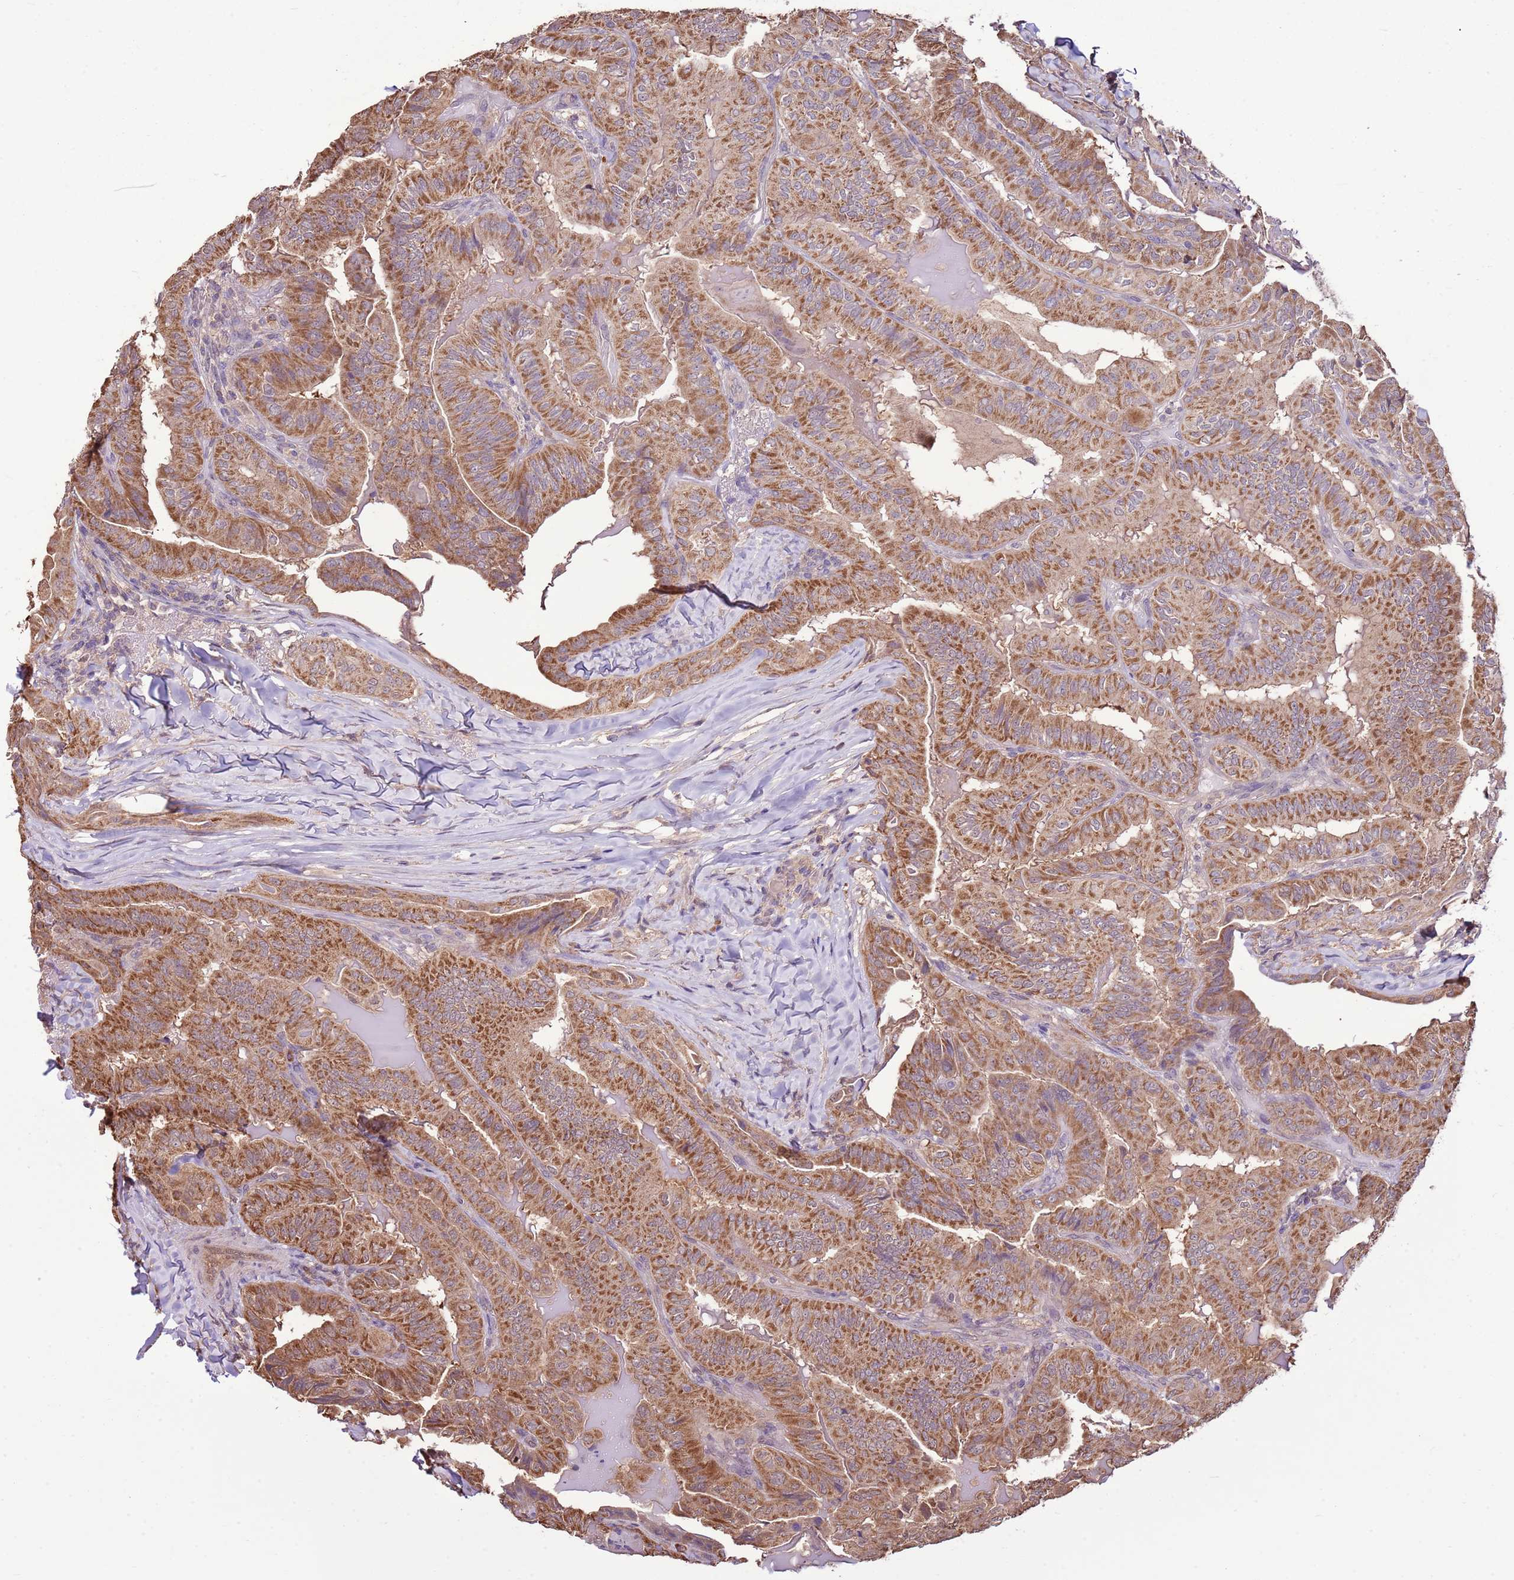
{"staining": {"intensity": "moderate", "quantity": ">75%", "location": "cytoplasmic/membranous"}, "tissue": "thyroid cancer", "cell_type": "Tumor cells", "image_type": "cancer", "snomed": [{"axis": "morphology", "description": "Papillary adenocarcinoma, NOS"}, {"axis": "topography", "description": "Thyroid gland"}], "caption": "Immunohistochemical staining of human thyroid cancer (papillary adenocarcinoma) displays moderate cytoplasmic/membranous protein positivity in about >75% of tumor cells.", "gene": "BBS5", "patient": {"sex": "female", "age": 68}}